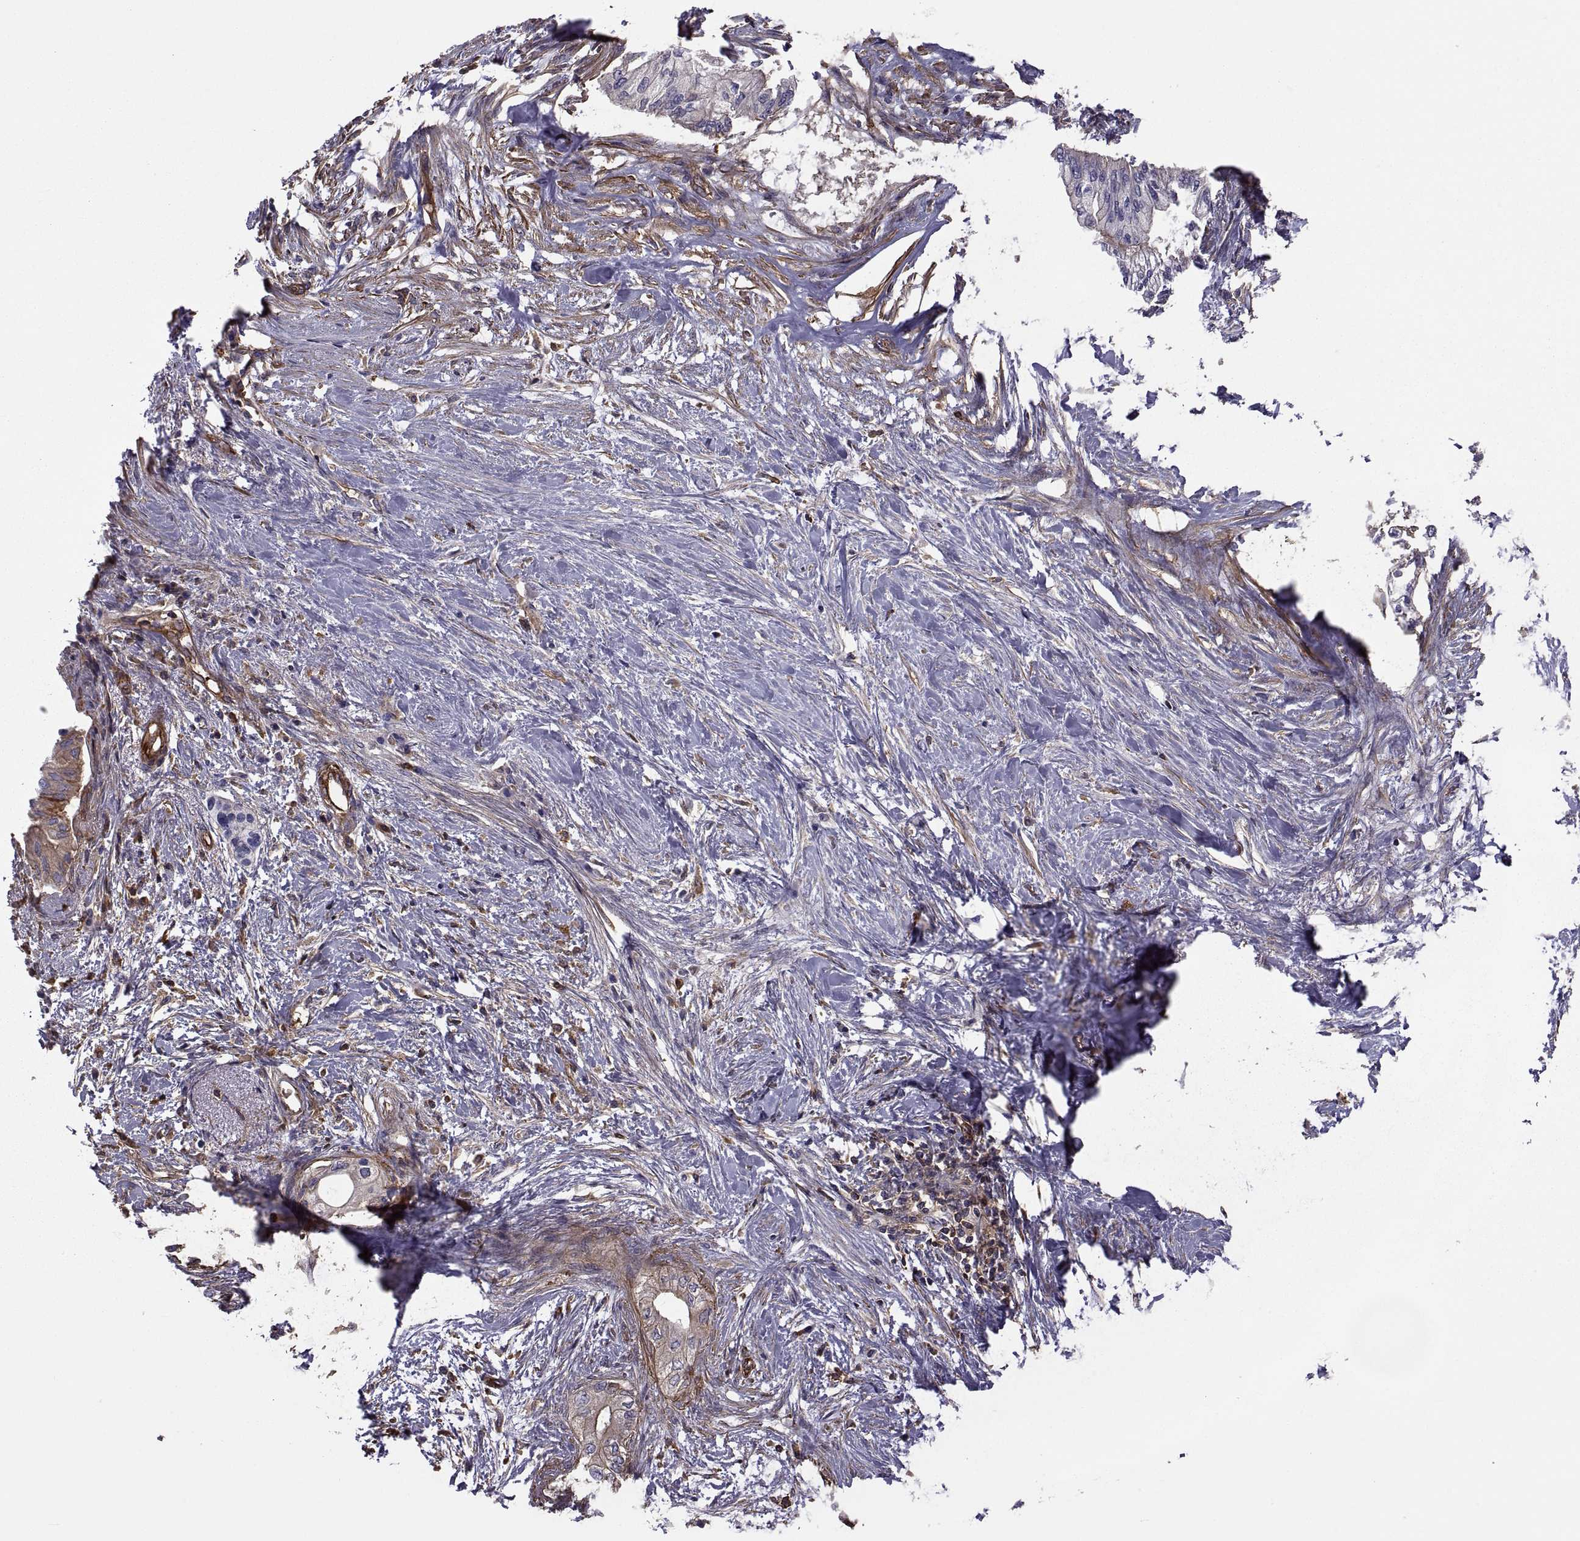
{"staining": {"intensity": "moderate", "quantity": "25%-75%", "location": "cytoplasmic/membranous"}, "tissue": "pancreatic cancer", "cell_type": "Tumor cells", "image_type": "cancer", "snomed": [{"axis": "morphology", "description": "Normal tissue, NOS"}, {"axis": "morphology", "description": "Adenocarcinoma, NOS"}, {"axis": "topography", "description": "Pancreas"}, {"axis": "topography", "description": "Duodenum"}], "caption": "Protein expression analysis of human pancreatic adenocarcinoma reveals moderate cytoplasmic/membranous positivity in about 25%-75% of tumor cells.", "gene": "MYH9", "patient": {"sex": "female", "age": 60}}